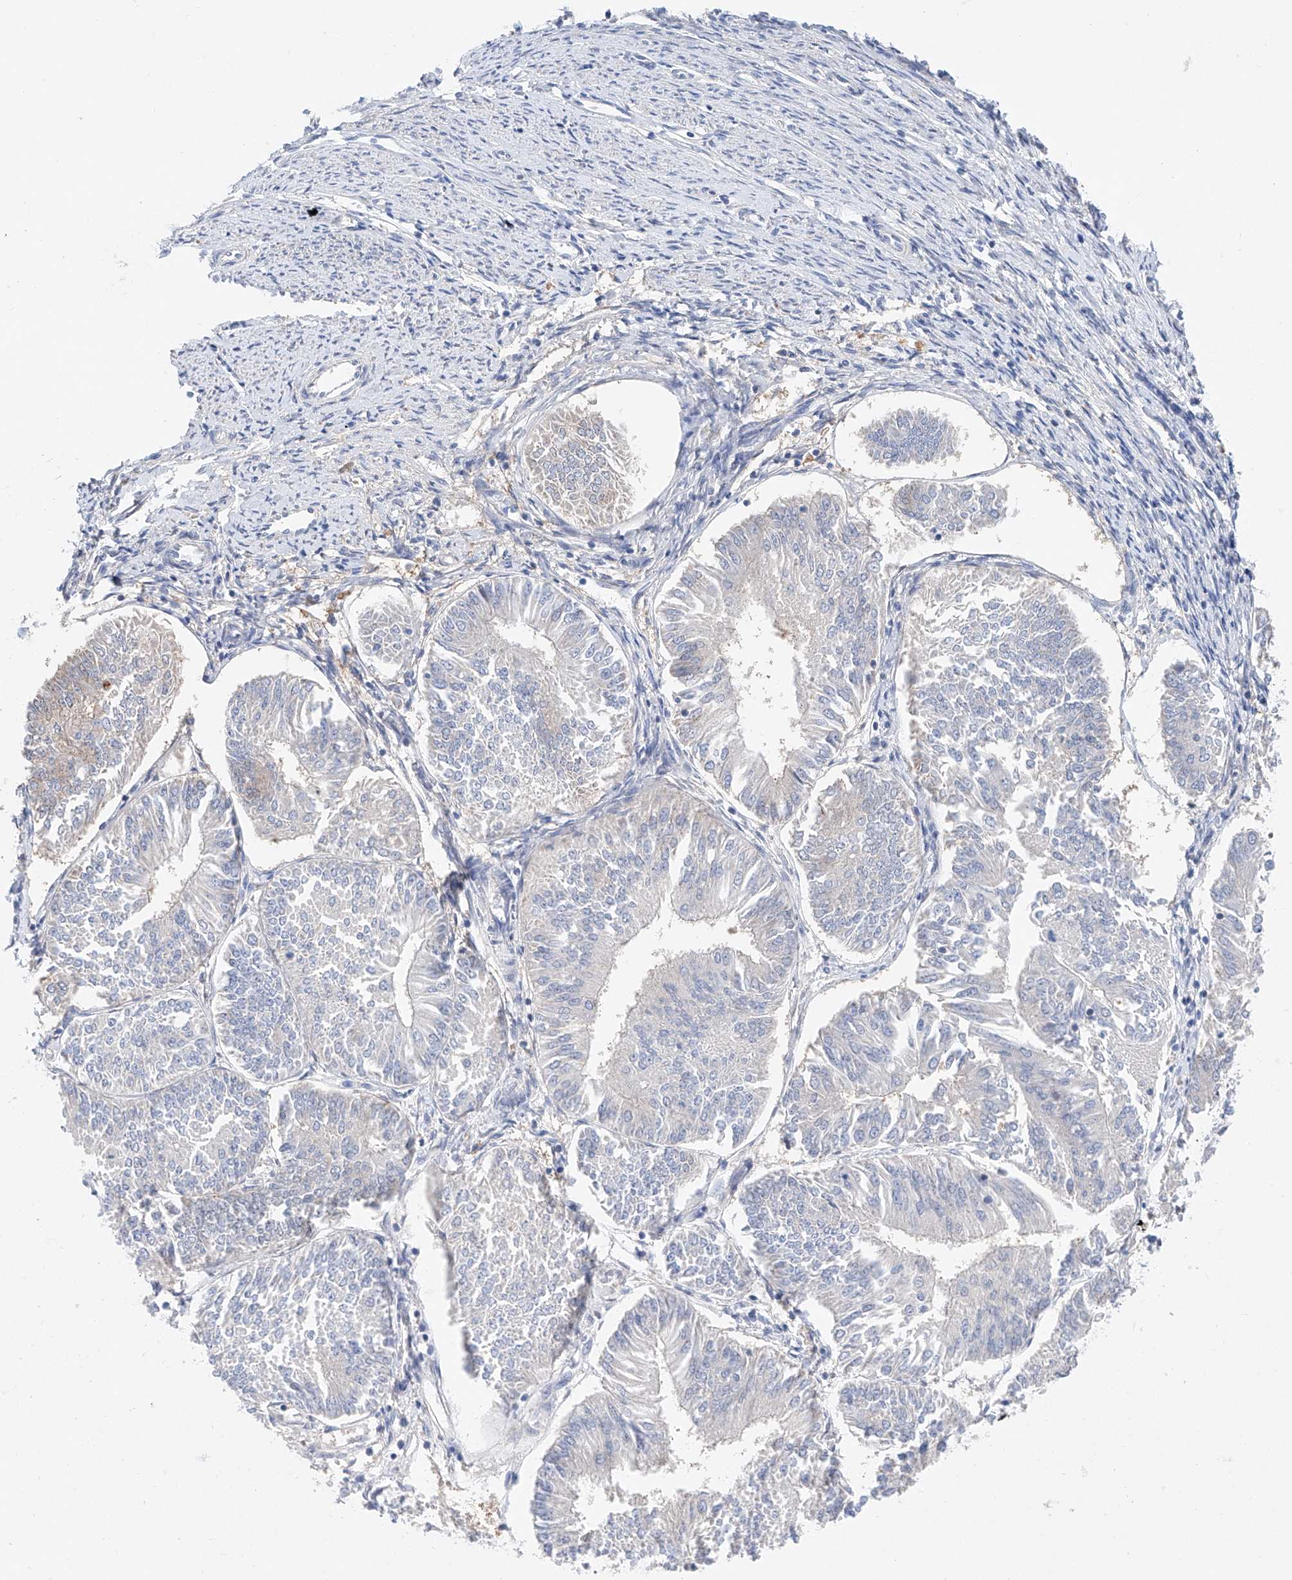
{"staining": {"intensity": "negative", "quantity": "none", "location": "none"}, "tissue": "endometrial cancer", "cell_type": "Tumor cells", "image_type": "cancer", "snomed": [{"axis": "morphology", "description": "Adenocarcinoma, NOS"}, {"axis": "topography", "description": "Endometrium"}], "caption": "IHC micrograph of neoplastic tissue: endometrial adenocarcinoma stained with DAB (3,3'-diaminobenzidine) shows no significant protein positivity in tumor cells.", "gene": "FUCA2", "patient": {"sex": "female", "age": 58}}